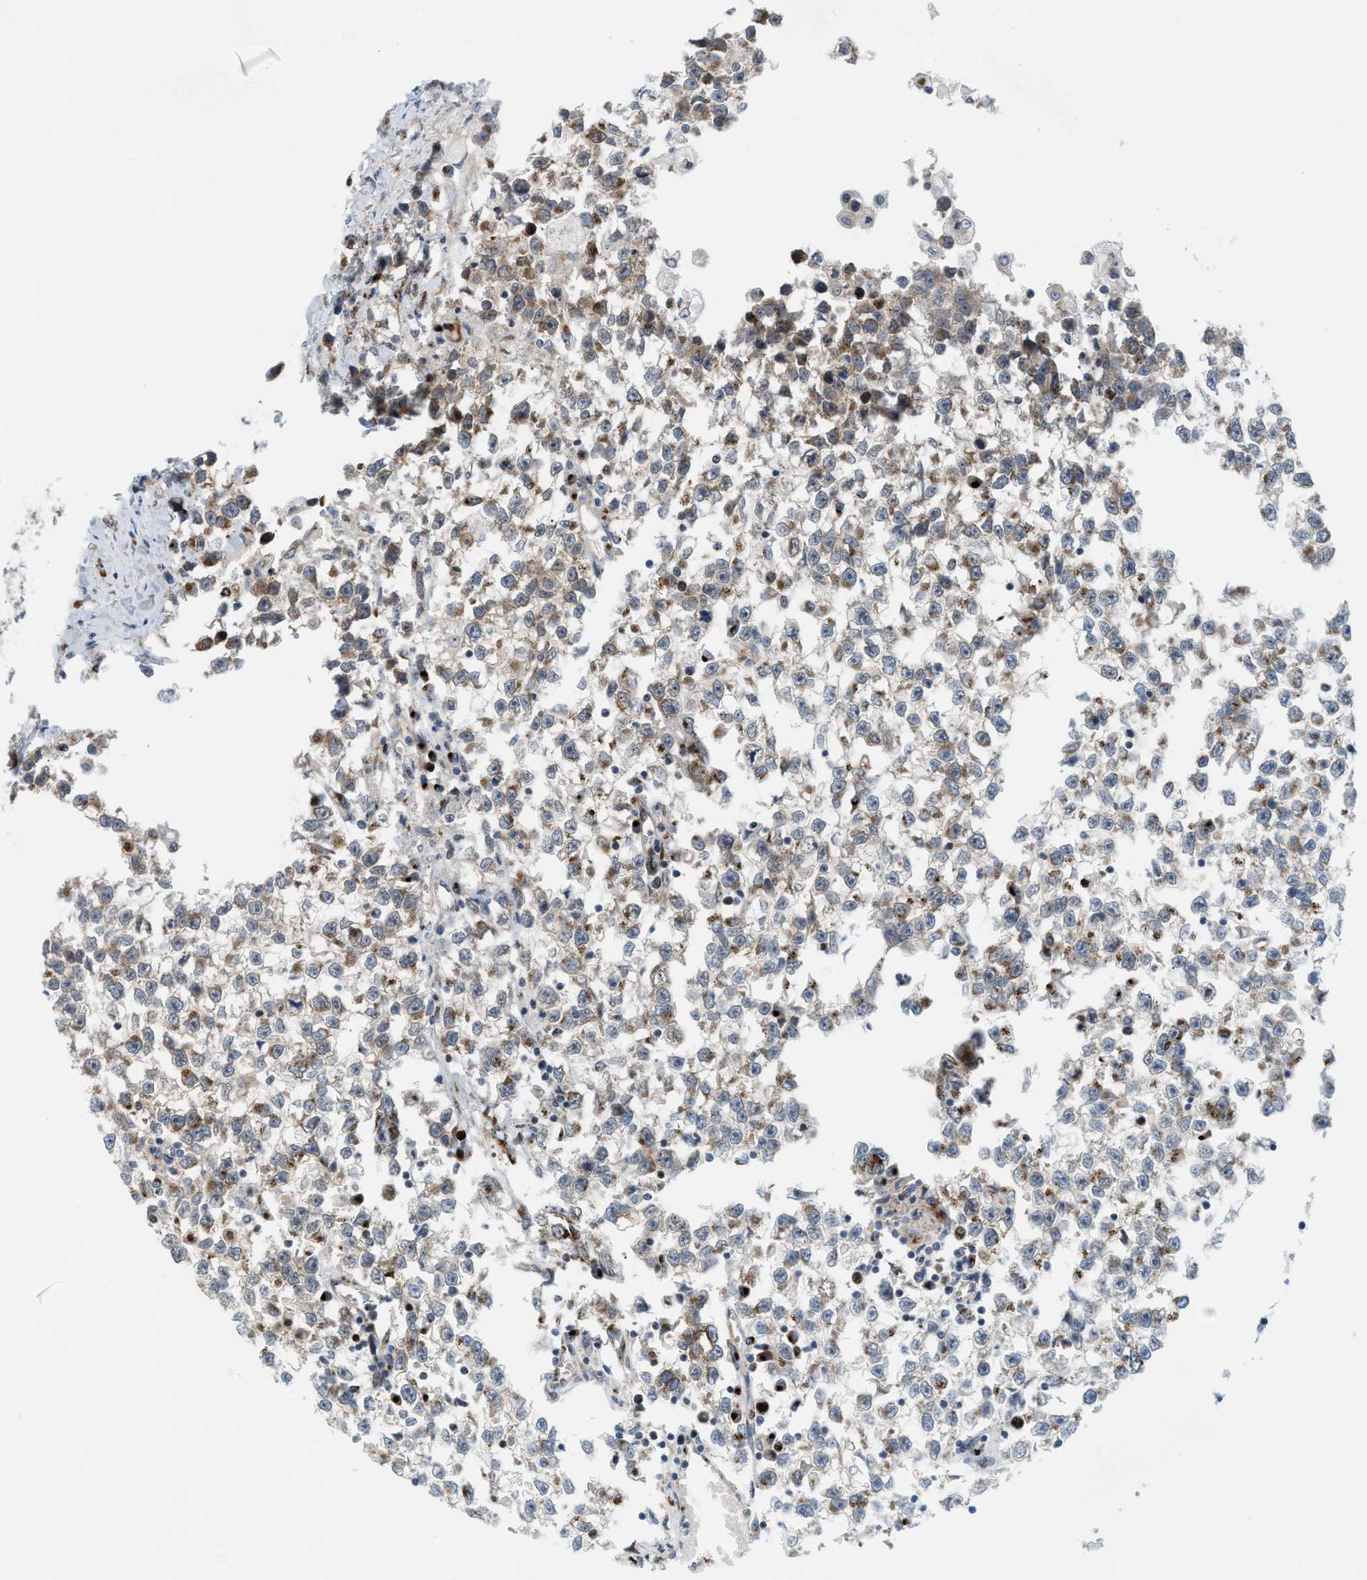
{"staining": {"intensity": "weak", "quantity": ">75%", "location": "cytoplasmic/membranous"}, "tissue": "testis cancer", "cell_type": "Tumor cells", "image_type": "cancer", "snomed": [{"axis": "morphology", "description": "Seminoma, NOS"}, {"axis": "morphology", "description": "Carcinoma, Embryonal, NOS"}, {"axis": "topography", "description": "Testis"}], "caption": "Approximately >75% of tumor cells in human testis embryonal carcinoma display weak cytoplasmic/membranous protein expression as visualized by brown immunohistochemical staining.", "gene": "SLC38A10", "patient": {"sex": "male", "age": 51}}